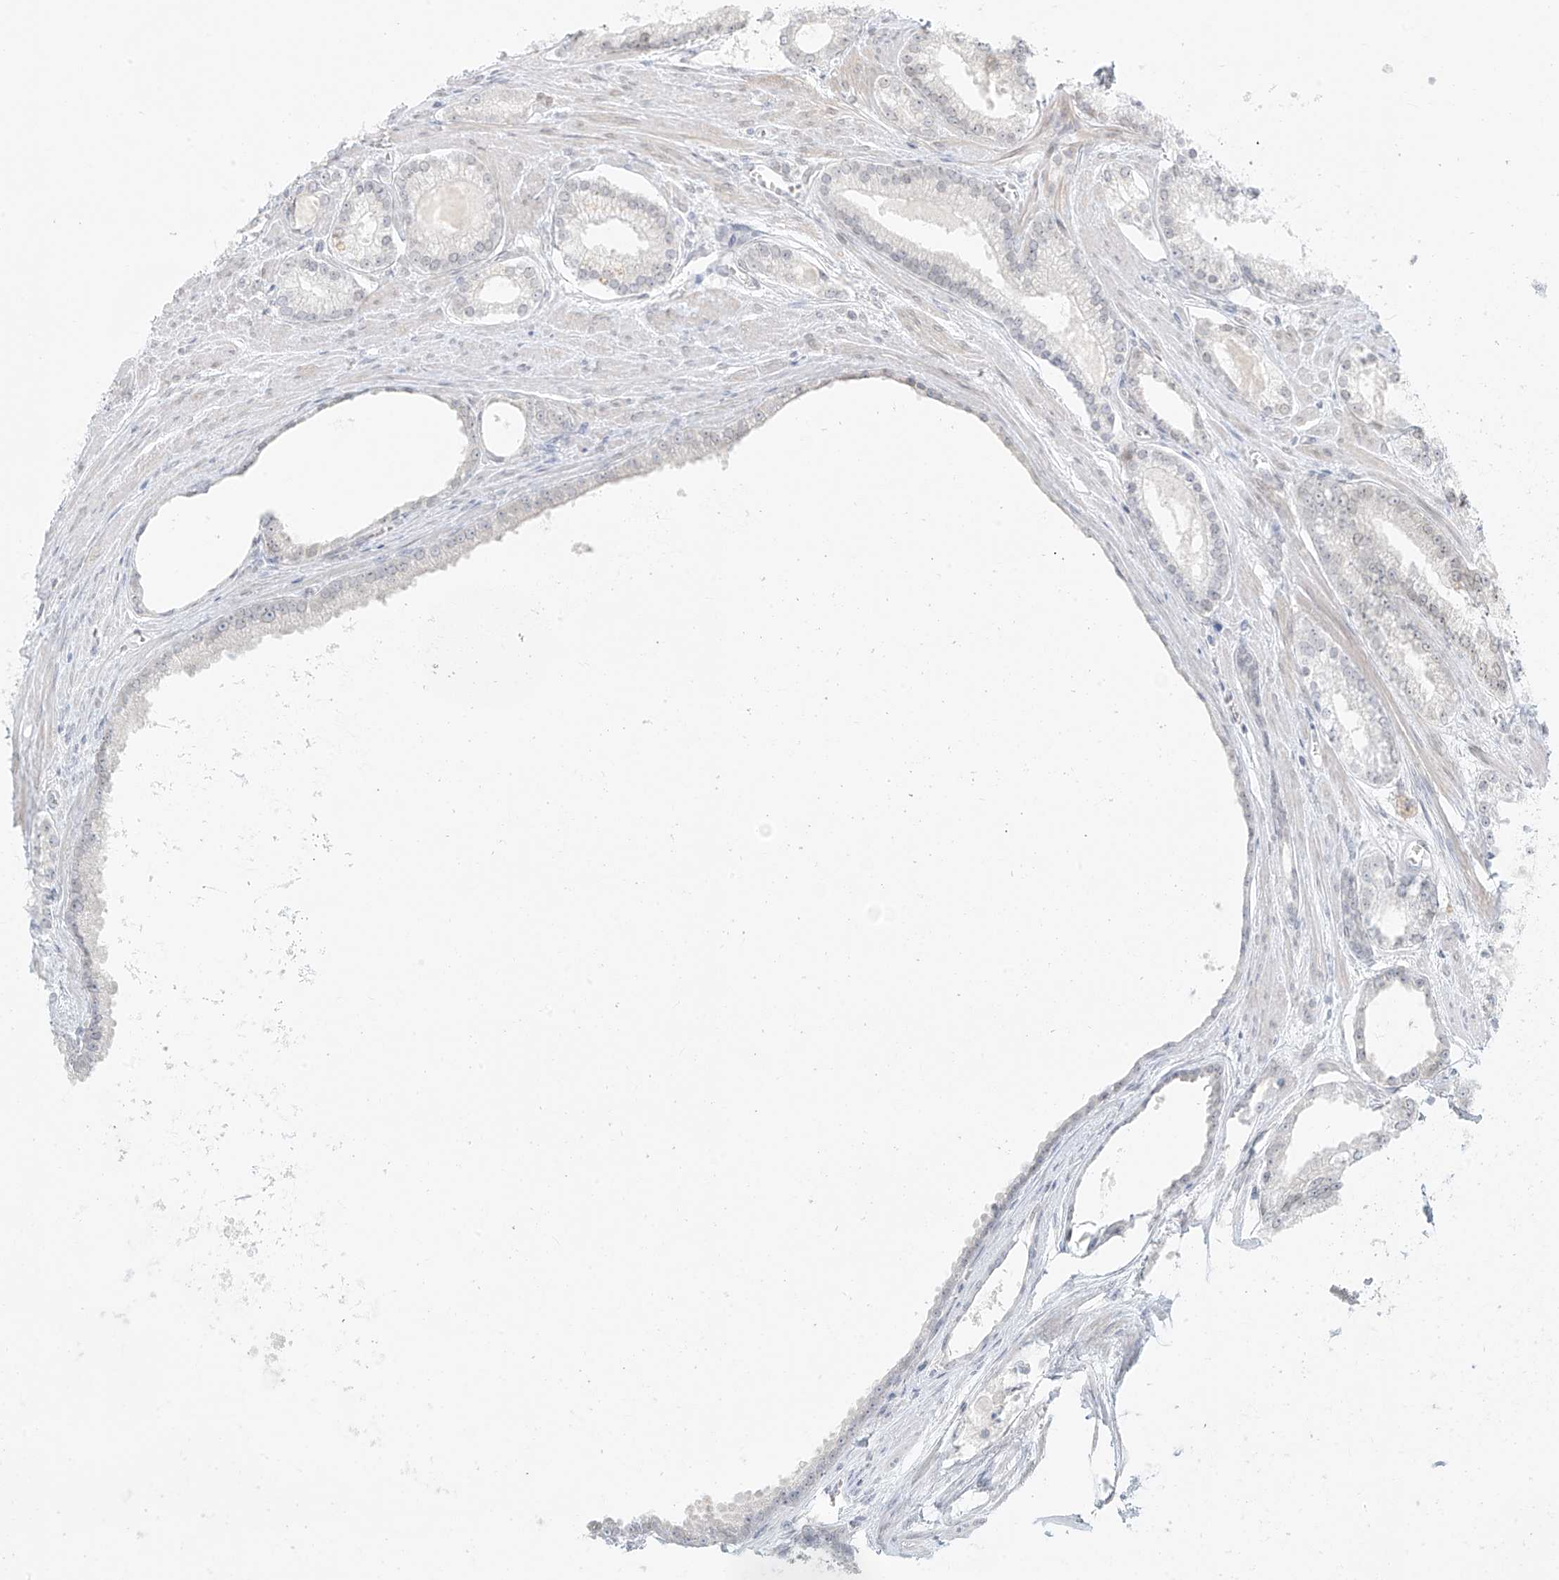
{"staining": {"intensity": "negative", "quantity": "none", "location": "none"}, "tissue": "prostate cancer", "cell_type": "Tumor cells", "image_type": "cancer", "snomed": [{"axis": "morphology", "description": "Adenocarcinoma, Low grade"}, {"axis": "topography", "description": "Prostate"}], "caption": "Tumor cells are negative for protein expression in human prostate cancer.", "gene": "OSBPL7", "patient": {"sex": "male", "age": 54}}